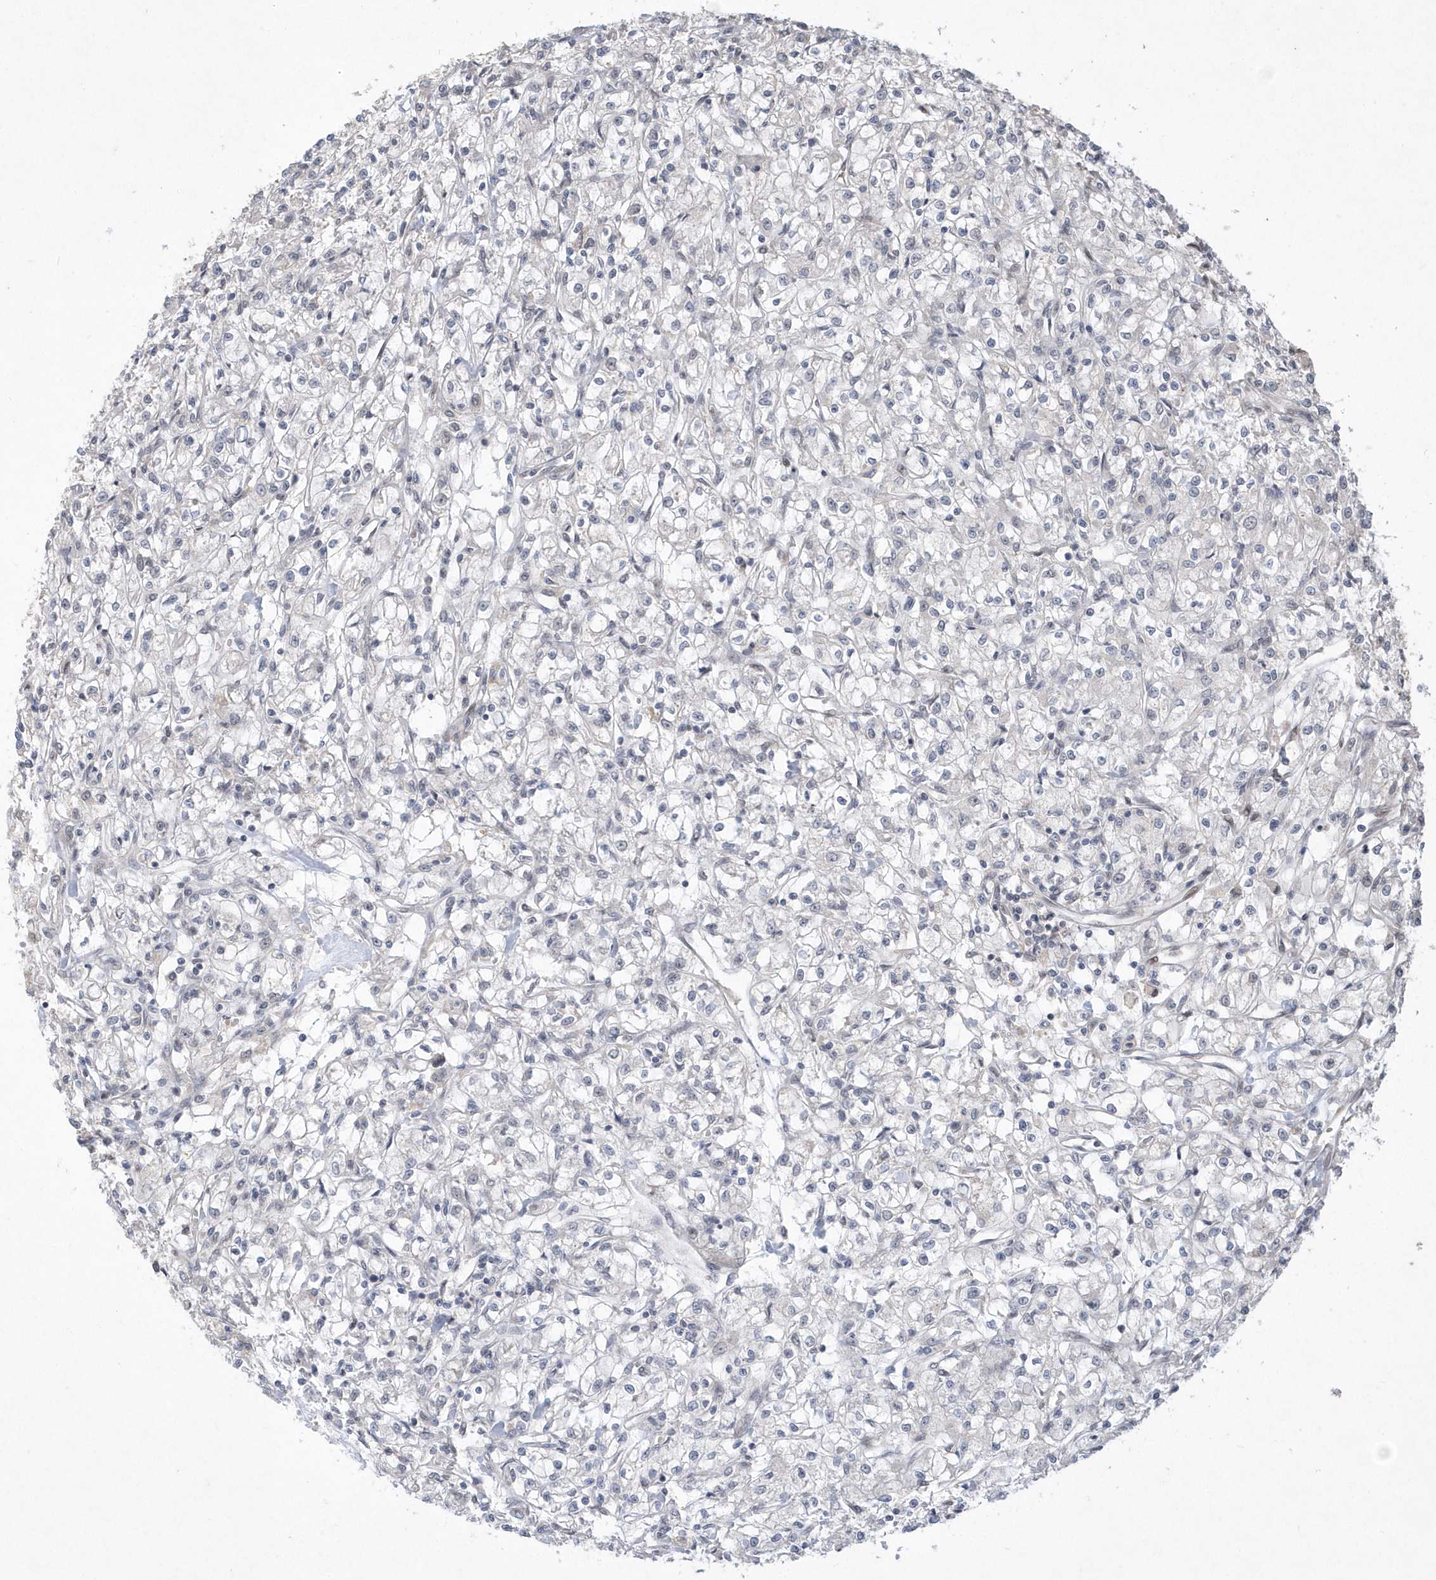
{"staining": {"intensity": "negative", "quantity": "none", "location": "none"}, "tissue": "renal cancer", "cell_type": "Tumor cells", "image_type": "cancer", "snomed": [{"axis": "morphology", "description": "Adenocarcinoma, NOS"}, {"axis": "topography", "description": "Kidney"}], "caption": "Protein analysis of adenocarcinoma (renal) shows no significant staining in tumor cells.", "gene": "TSPEAR", "patient": {"sex": "female", "age": 59}}